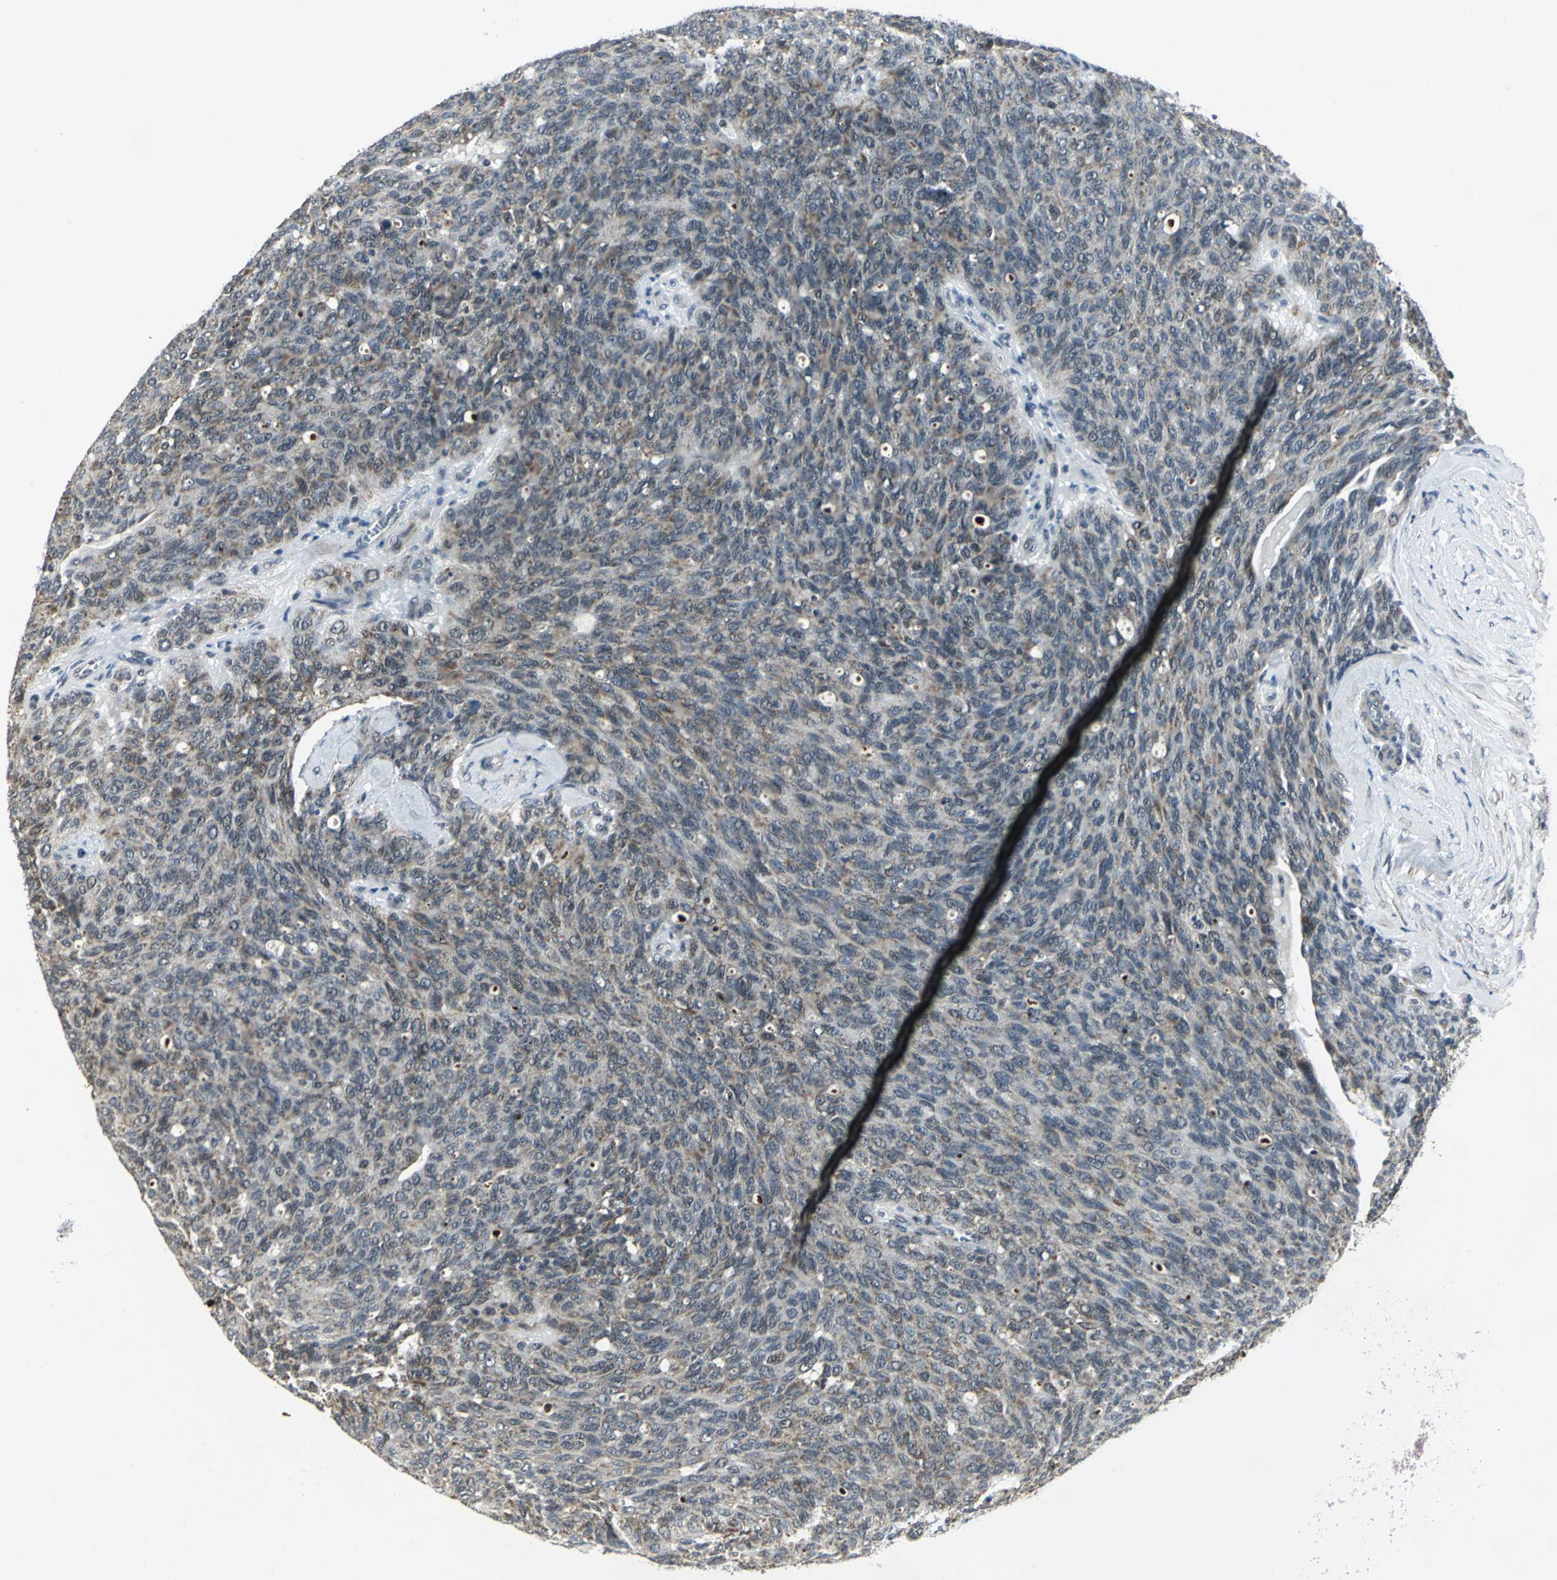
{"staining": {"intensity": "moderate", "quantity": "25%-75%", "location": "cytoplasmic/membranous"}, "tissue": "ovarian cancer", "cell_type": "Tumor cells", "image_type": "cancer", "snomed": [{"axis": "morphology", "description": "Carcinoma, endometroid"}, {"axis": "topography", "description": "Ovary"}], "caption": "Brown immunohistochemical staining in endometroid carcinoma (ovarian) demonstrates moderate cytoplasmic/membranous expression in about 25%-75% of tumor cells.", "gene": "MTA1", "patient": {"sex": "female", "age": 60}}